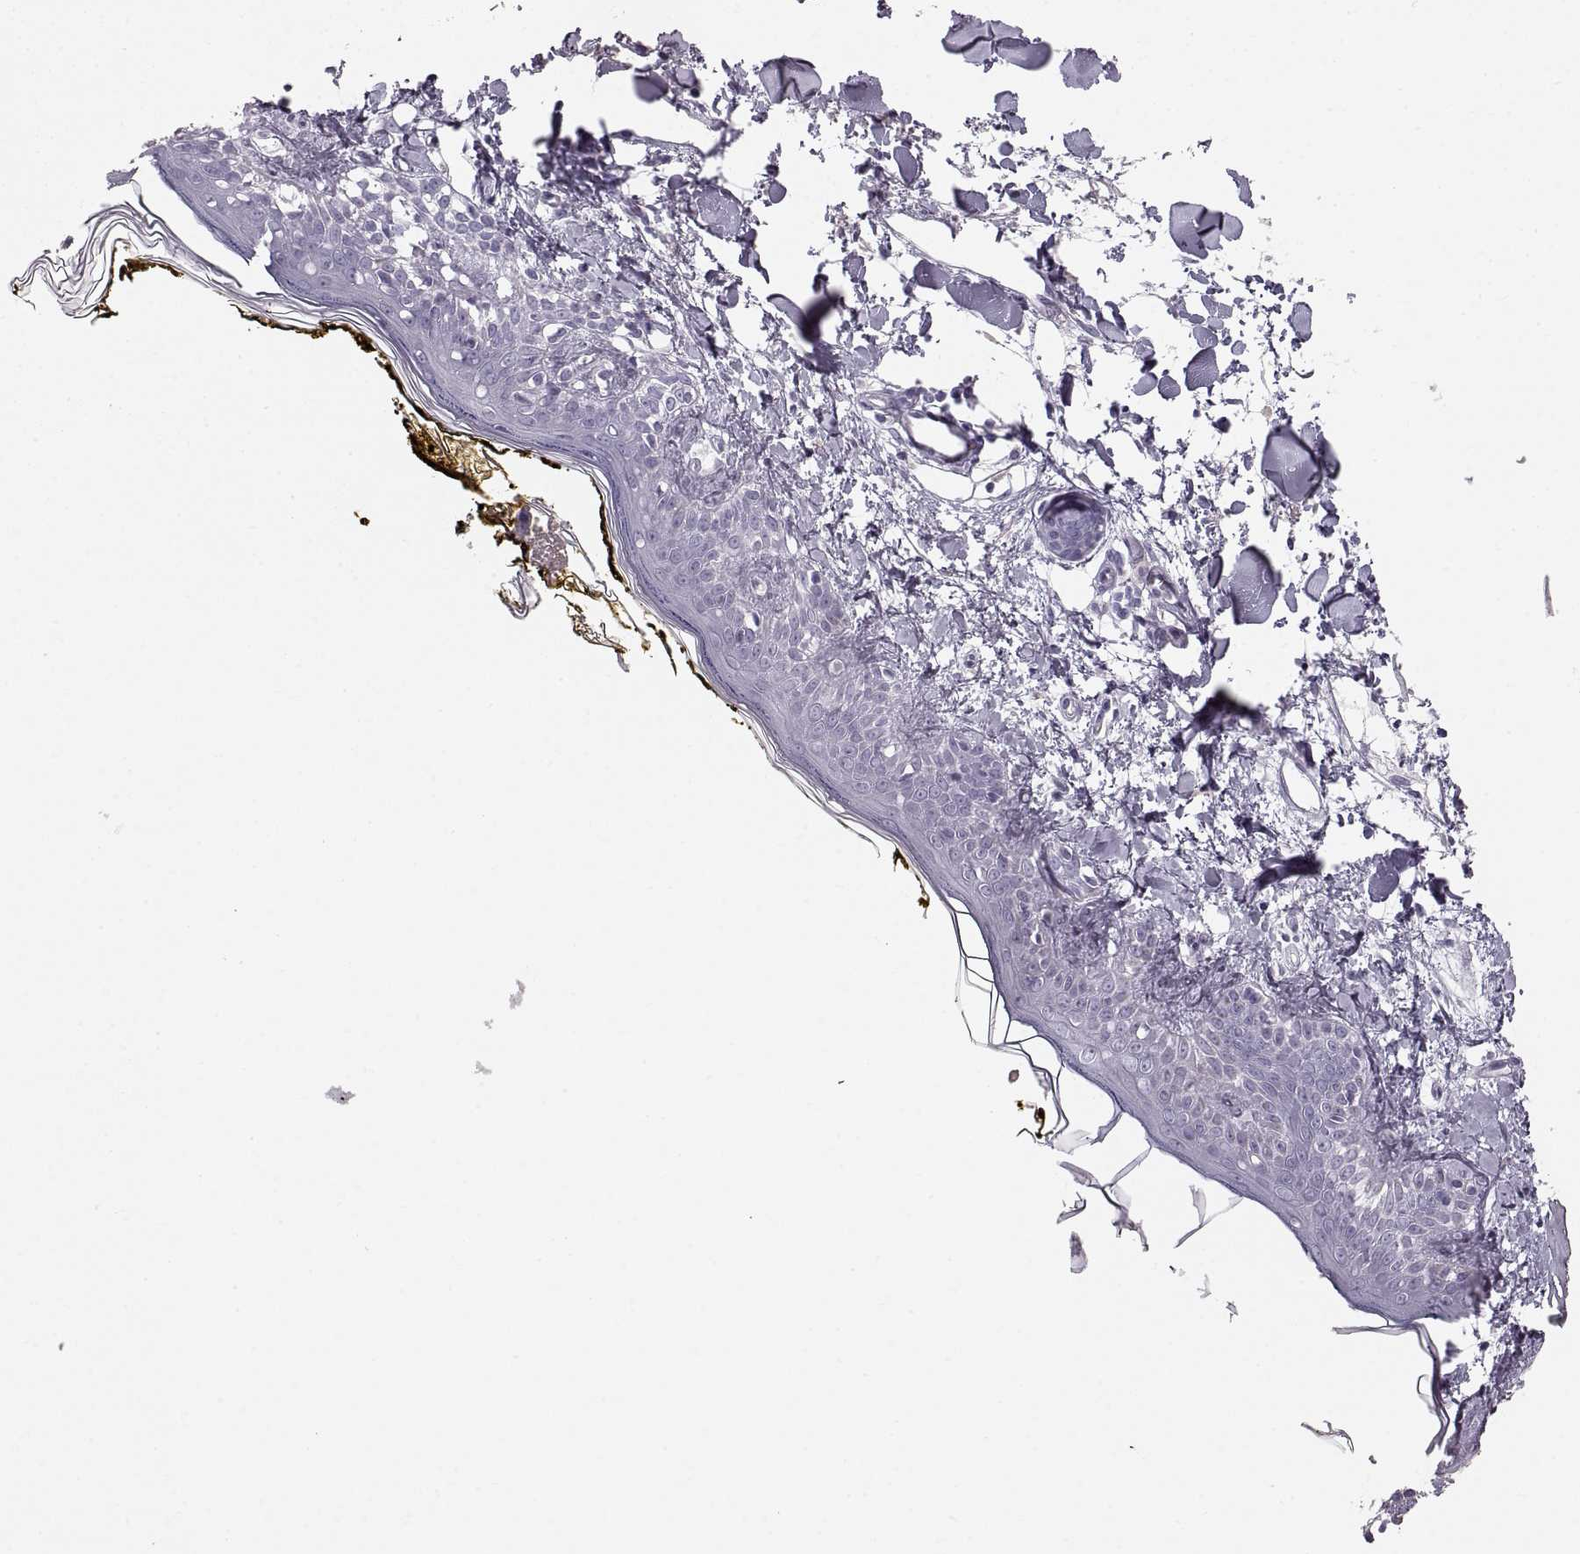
{"staining": {"intensity": "negative", "quantity": "none", "location": "none"}, "tissue": "skin", "cell_type": "Fibroblasts", "image_type": "normal", "snomed": [{"axis": "morphology", "description": "Normal tissue, NOS"}, {"axis": "topography", "description": "Skin"}], "caption": "A histopathology image of human skin is negative for staining in fibroblasts. (Brightfield microscopy of DAB immunohistochemistry (IHC) at high magnification).", "gene": "CRYAA", "patient": {"sex": "male", "age": 76}}